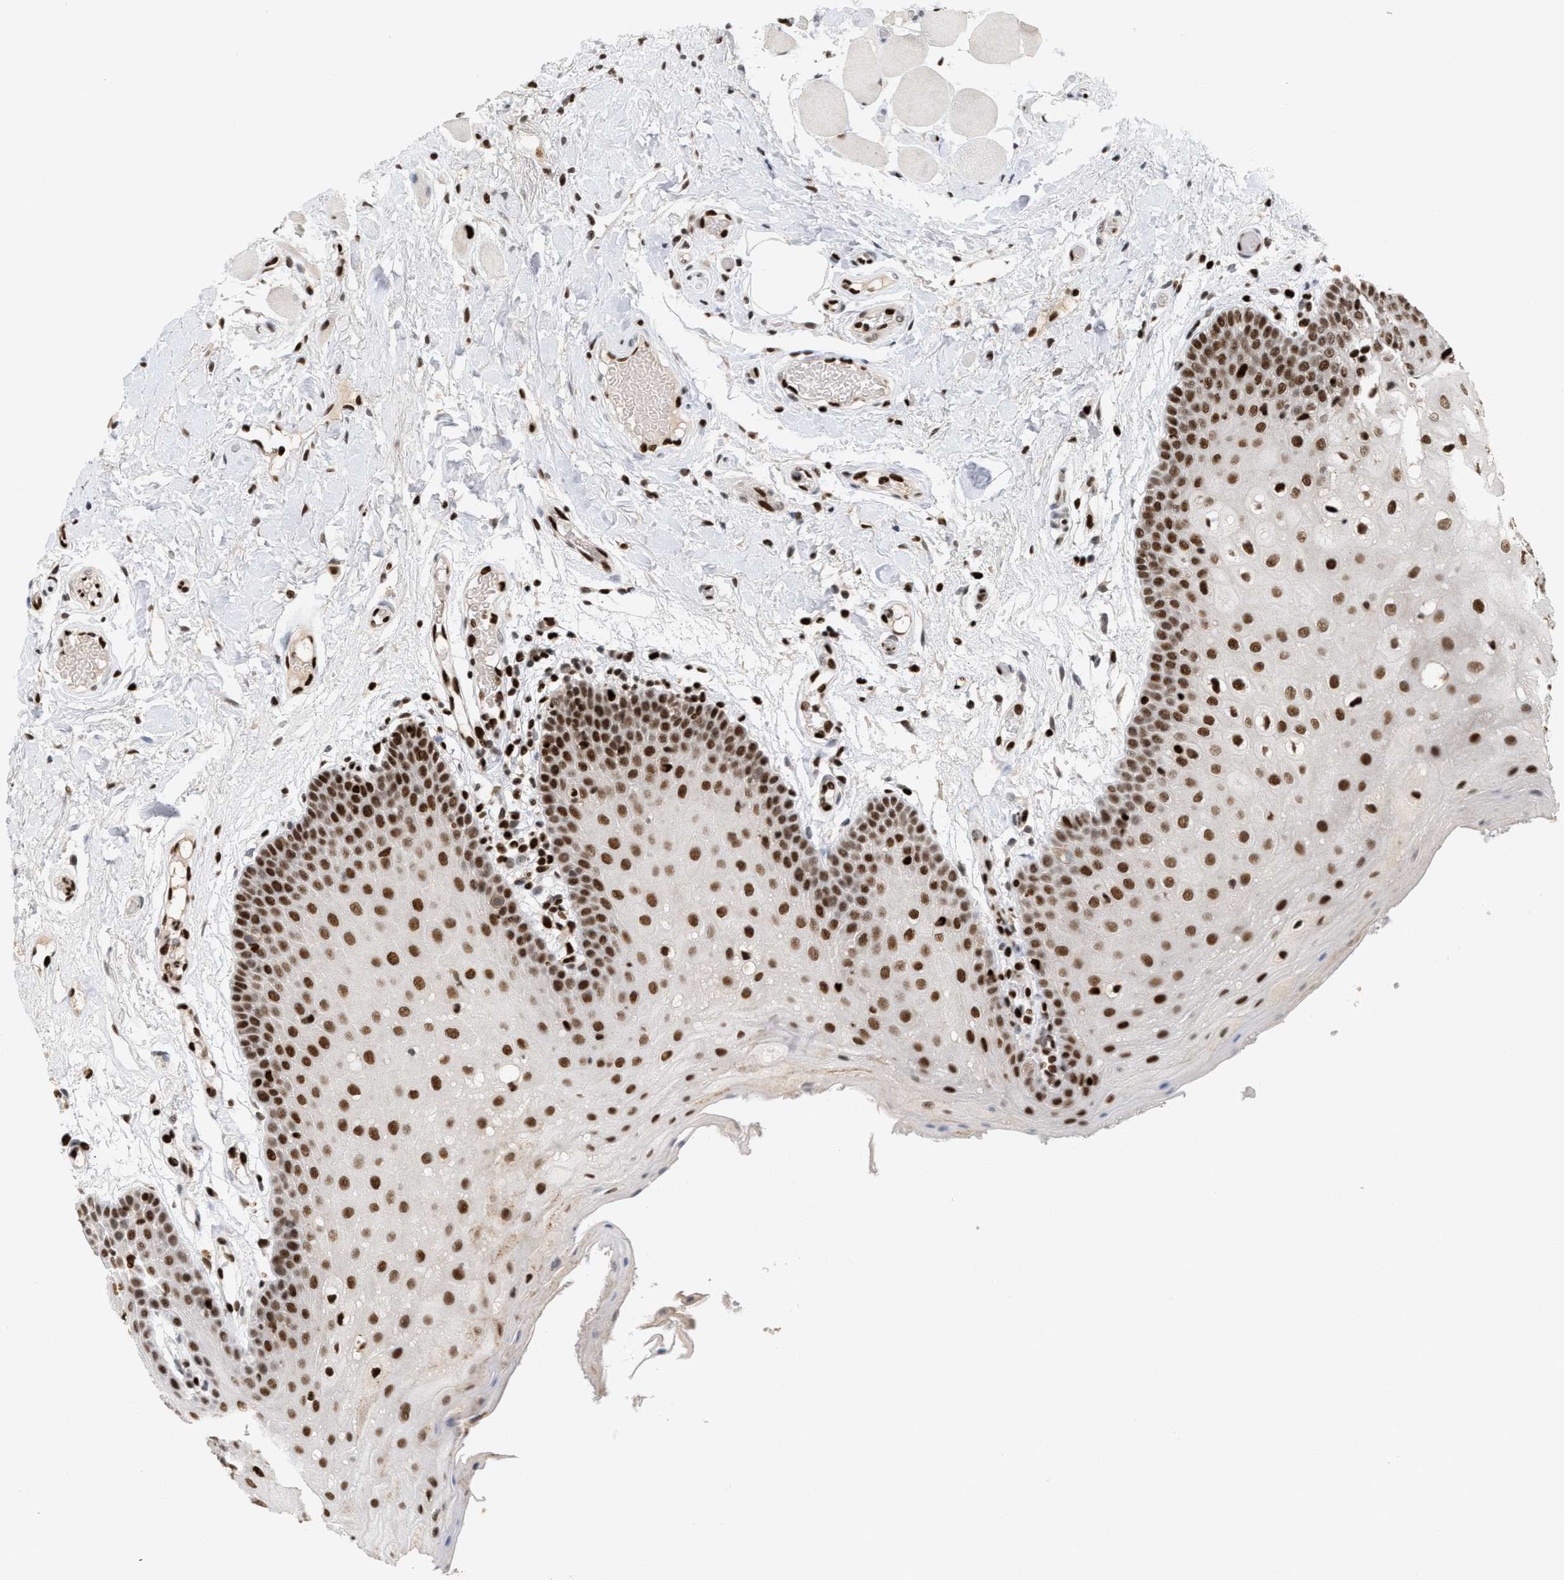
{"staining": {"intensity": "strong", "quantity": ">75%", "location": "nuclear"}, "tissue": "oral mucosa", "cell_type": "Squamous epithelial cells", "image_type": "normal", "snomed": [{"axis": "morphology", "description": "Normal tissue, NOS"}, {"axis": "morphology", "description": "Squamous cell carcinoma, NOS"}, {"axis": "topography", "description": "Oral tissue"}, {"axis": "topography", "description": "Head-Neck"}], "caption": "Immunohistochemistry (IHC) photomicrograph of unremarkable oral mucosa stained for a protein (brown), which demonstrates high levels of strong nuclear positivity in about >75% of squamous epithelial cells.", "gene": "C17orf49", "patient": {"sex": "male", "age": 71}}